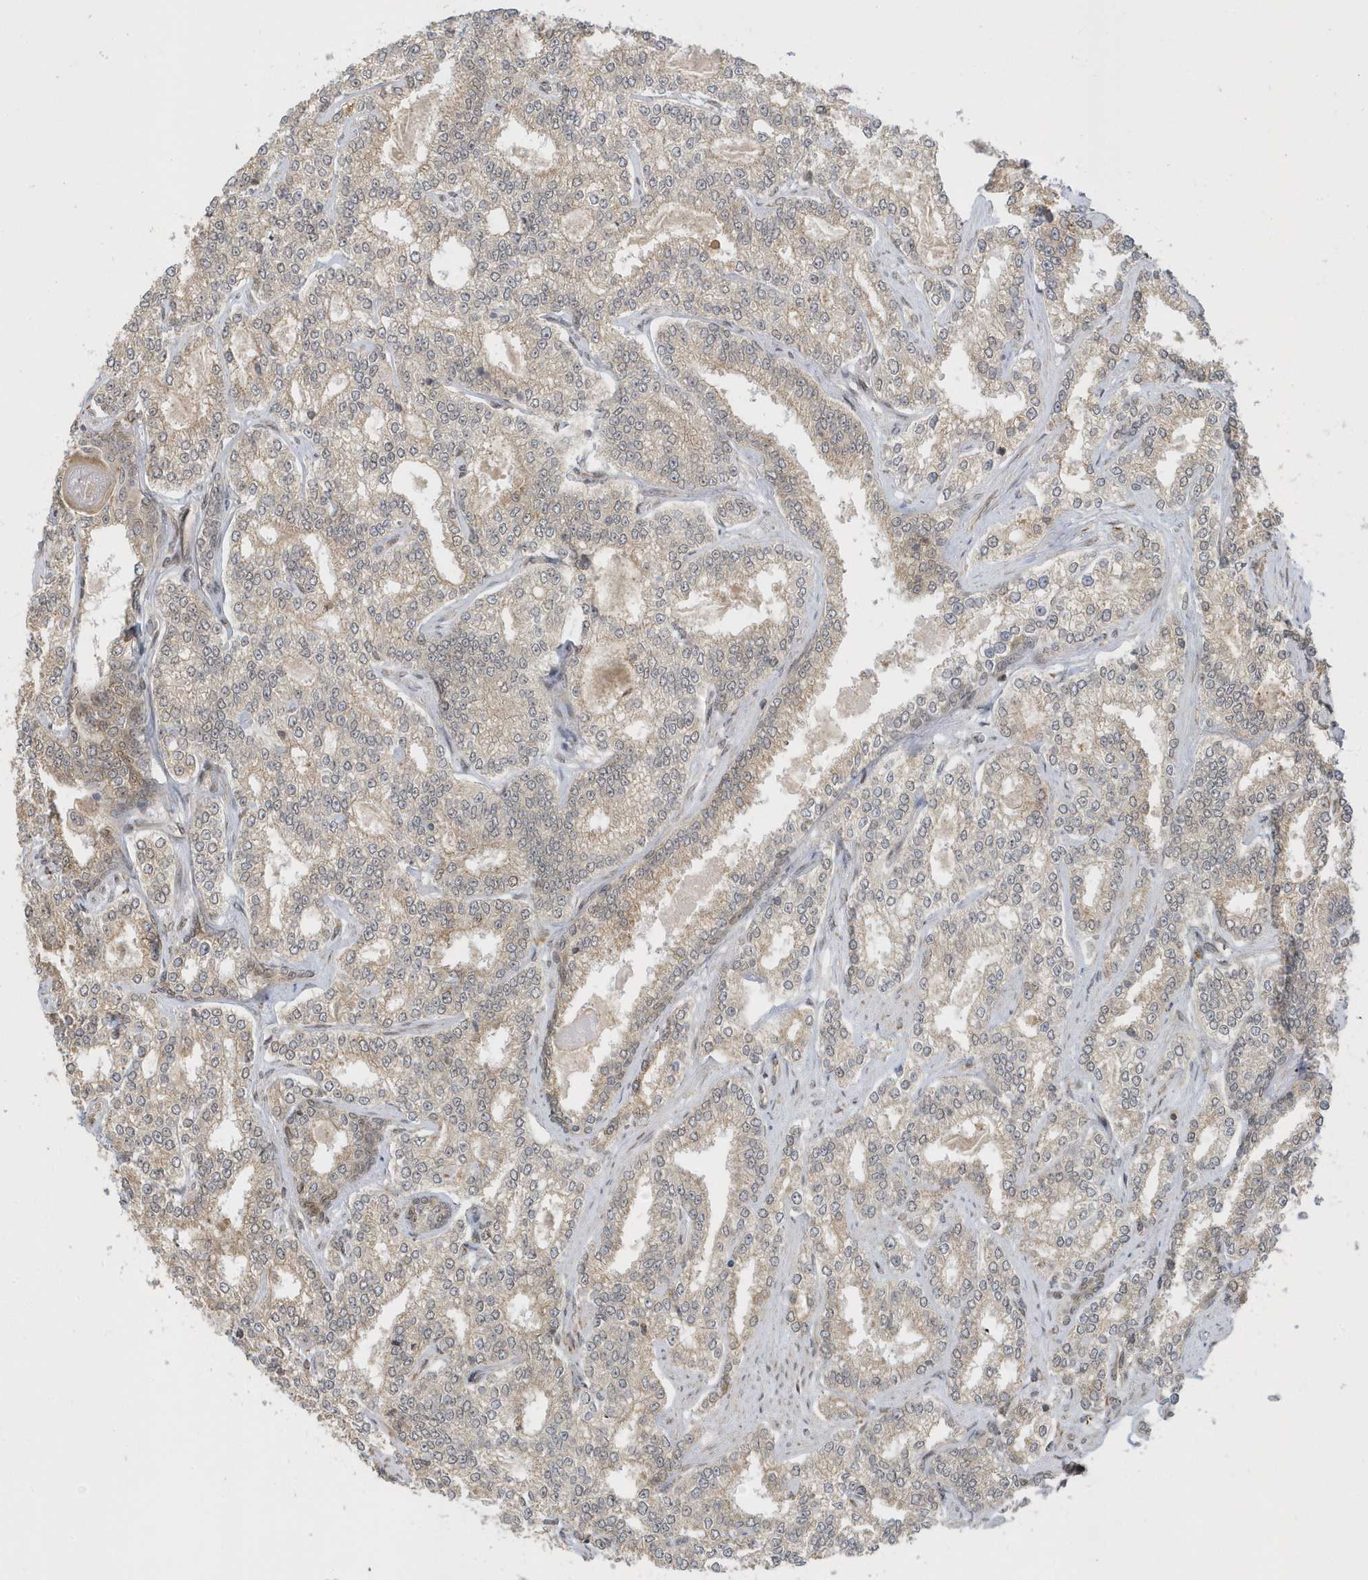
{"staining": {"intensity": "moderate", "quantity": "<25%", "location": "cytoplasmic/membranous"}, "tissue": "prostate cancer", "cell_type": "Tumor cells", "image_type": "cancer", "snomed": [{"axis": "morphology", "description": "Normal tissue, NOS"}, {"axis": "morphology", "description": "Adenocarcinoma, High grade"}, {"axis": "topography", "description": "Prostate"}], "caption": "High-grade adenocarcinoma (prostate) stained with a protein marker exhibits moderate staining in tumor cells.", "gene": "METTL21A", "patient": {"sex": "male", "age": 83}}